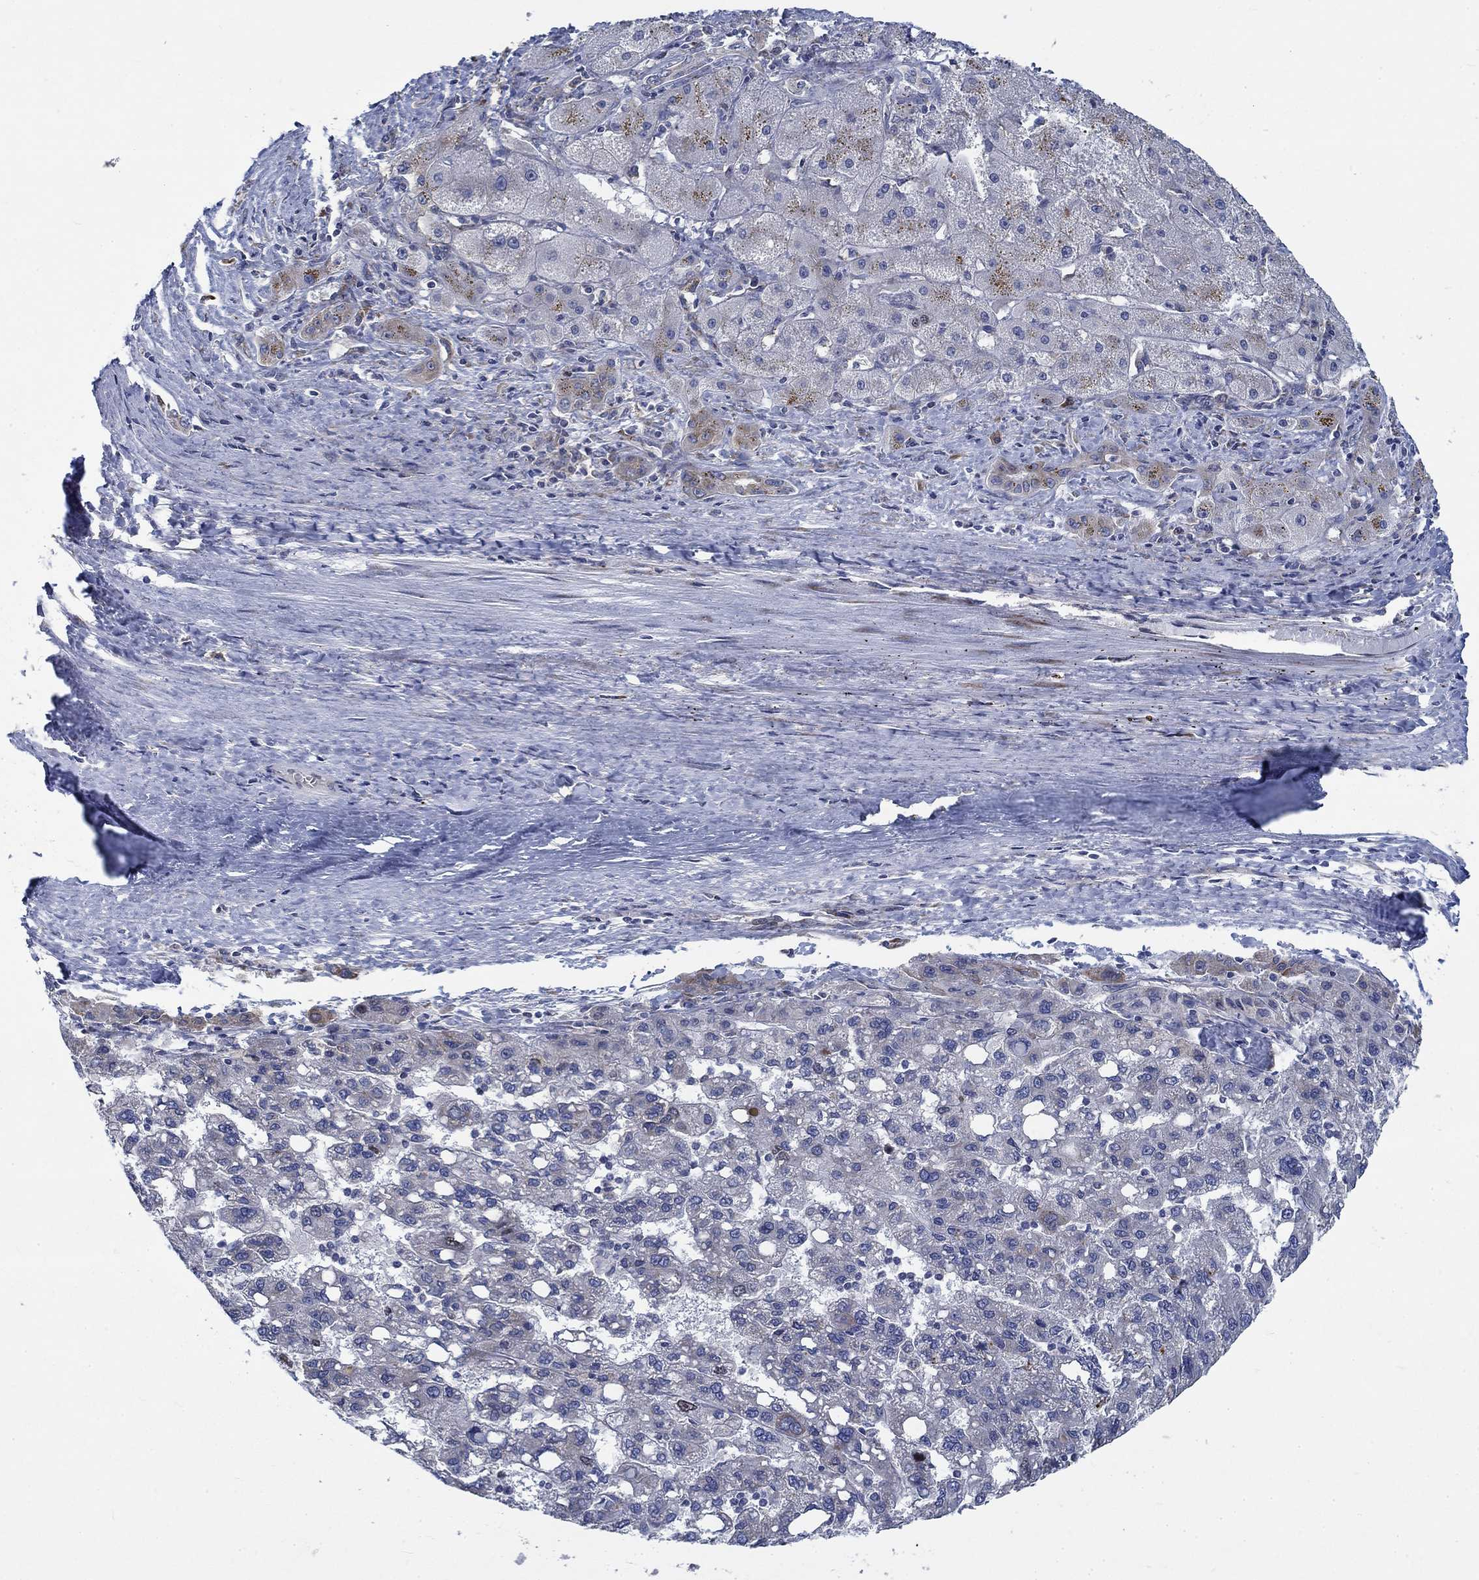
{"staining": {"intensity": "negative", "quantity": "none", "location": "none"}, "tissue": "liver cancer", "cell_type": "Tumor cells", "image_type": "cancer", "snomed": [{"axis": "morphology", "description": "Carcinoma, Hepatocellular, NOS"}, {"axis": "topography", "description": "Liver"}], "caption": "Immunohistochemical staining of human liver cancer displays no significant staining in tumor cells.", "gene": "MMP24", "patient": {"sex": "female", "age": 82}}